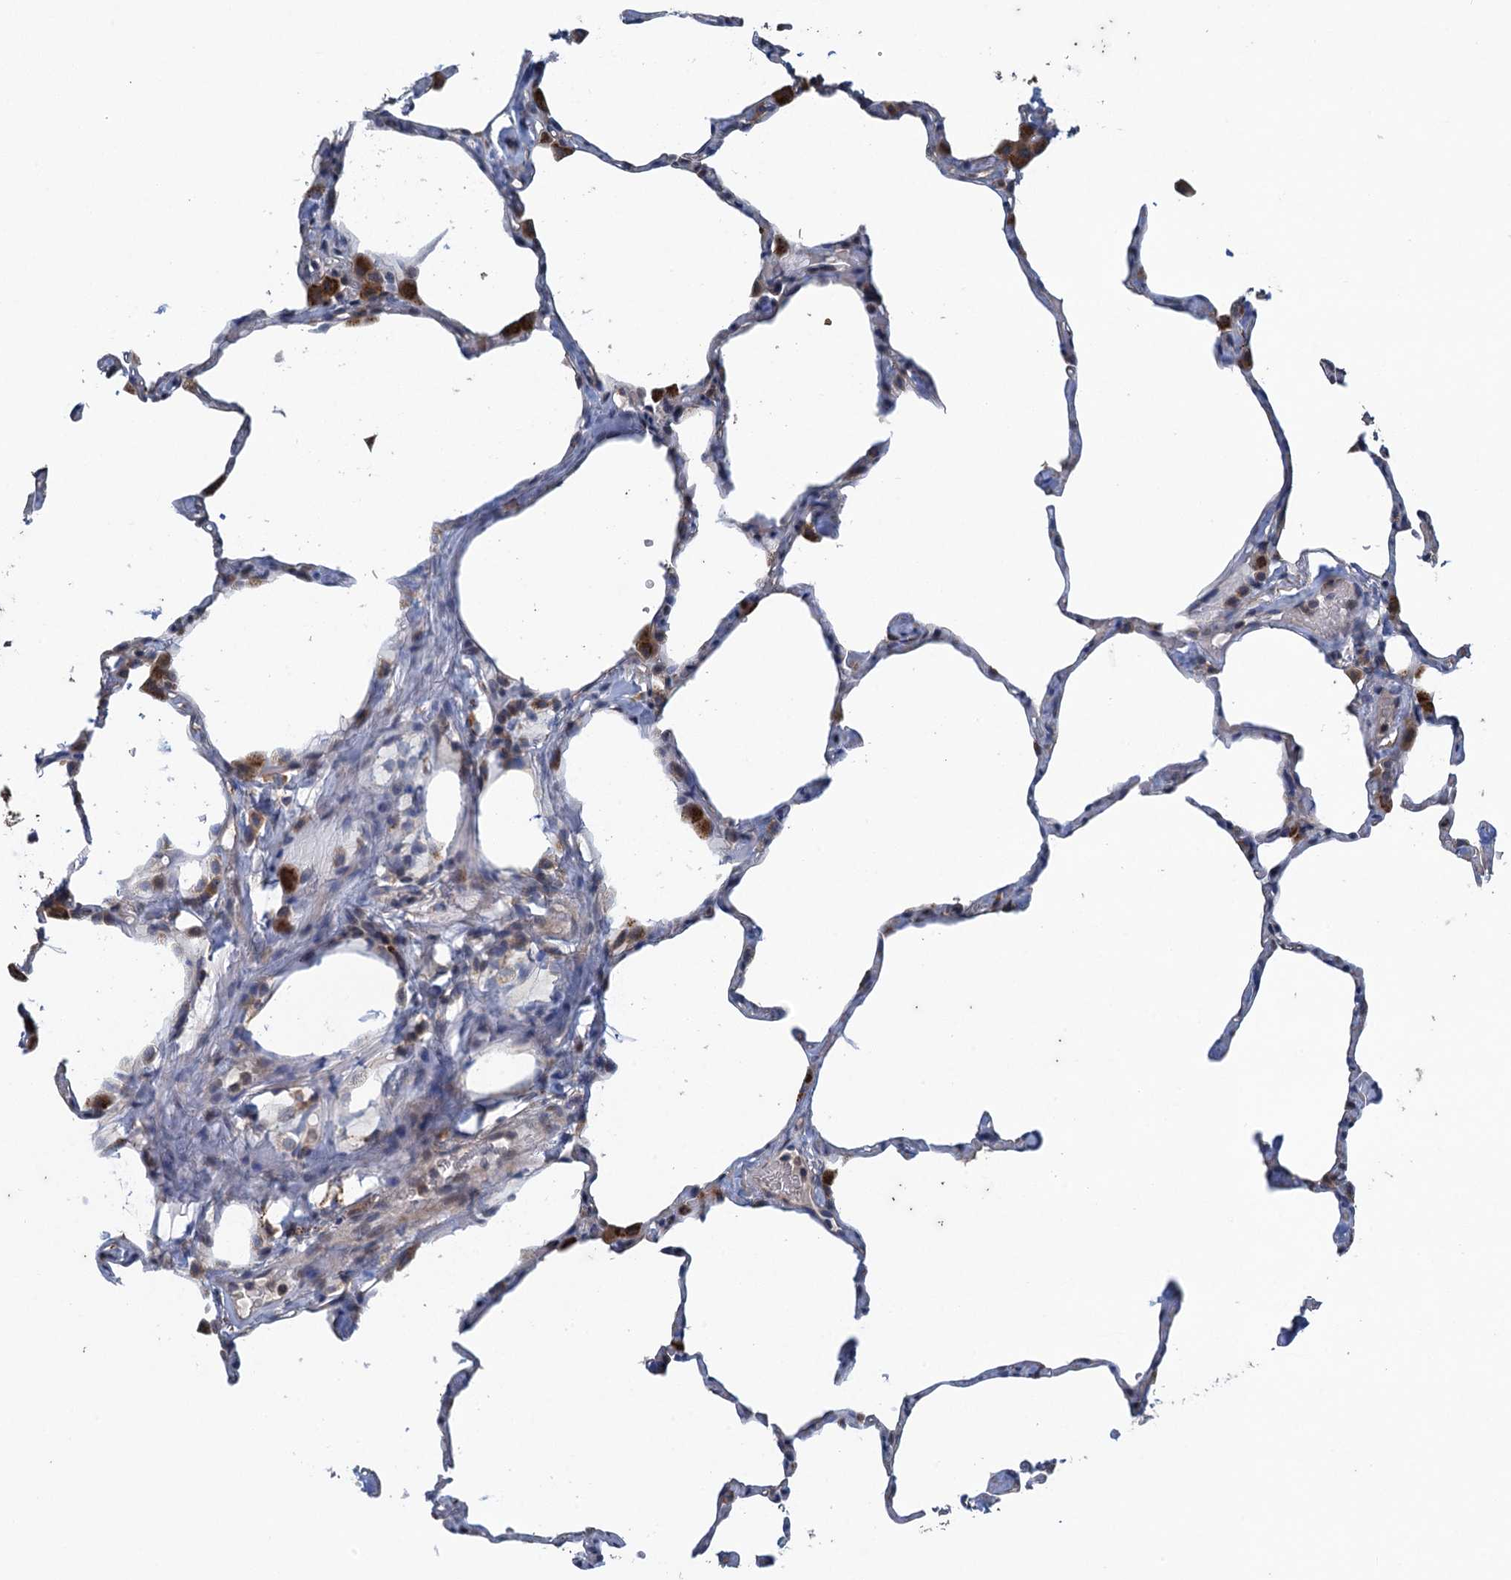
{"staining": {"intensity": "negative", "quantity": "none", "location": "none"}, "tissue": "lung", "cell_type": "Alveolar cells", "image_type": "normal", "snomed": [{"axis": "morphology", "description": "Normal tissue, NOS"}, {"axis": "topography", "description": "Lung"}], "caption": "A histopathology image of lung stained for a protein shows no brown staining in alveolar cells. (Stains: DAB immunohistochemistry with hematoxylin counter stain, Microscopy: brightfield microscopy at high magnification).", "gene": "KBTBD8", "patient": {"sex": "male", "age": 65}}